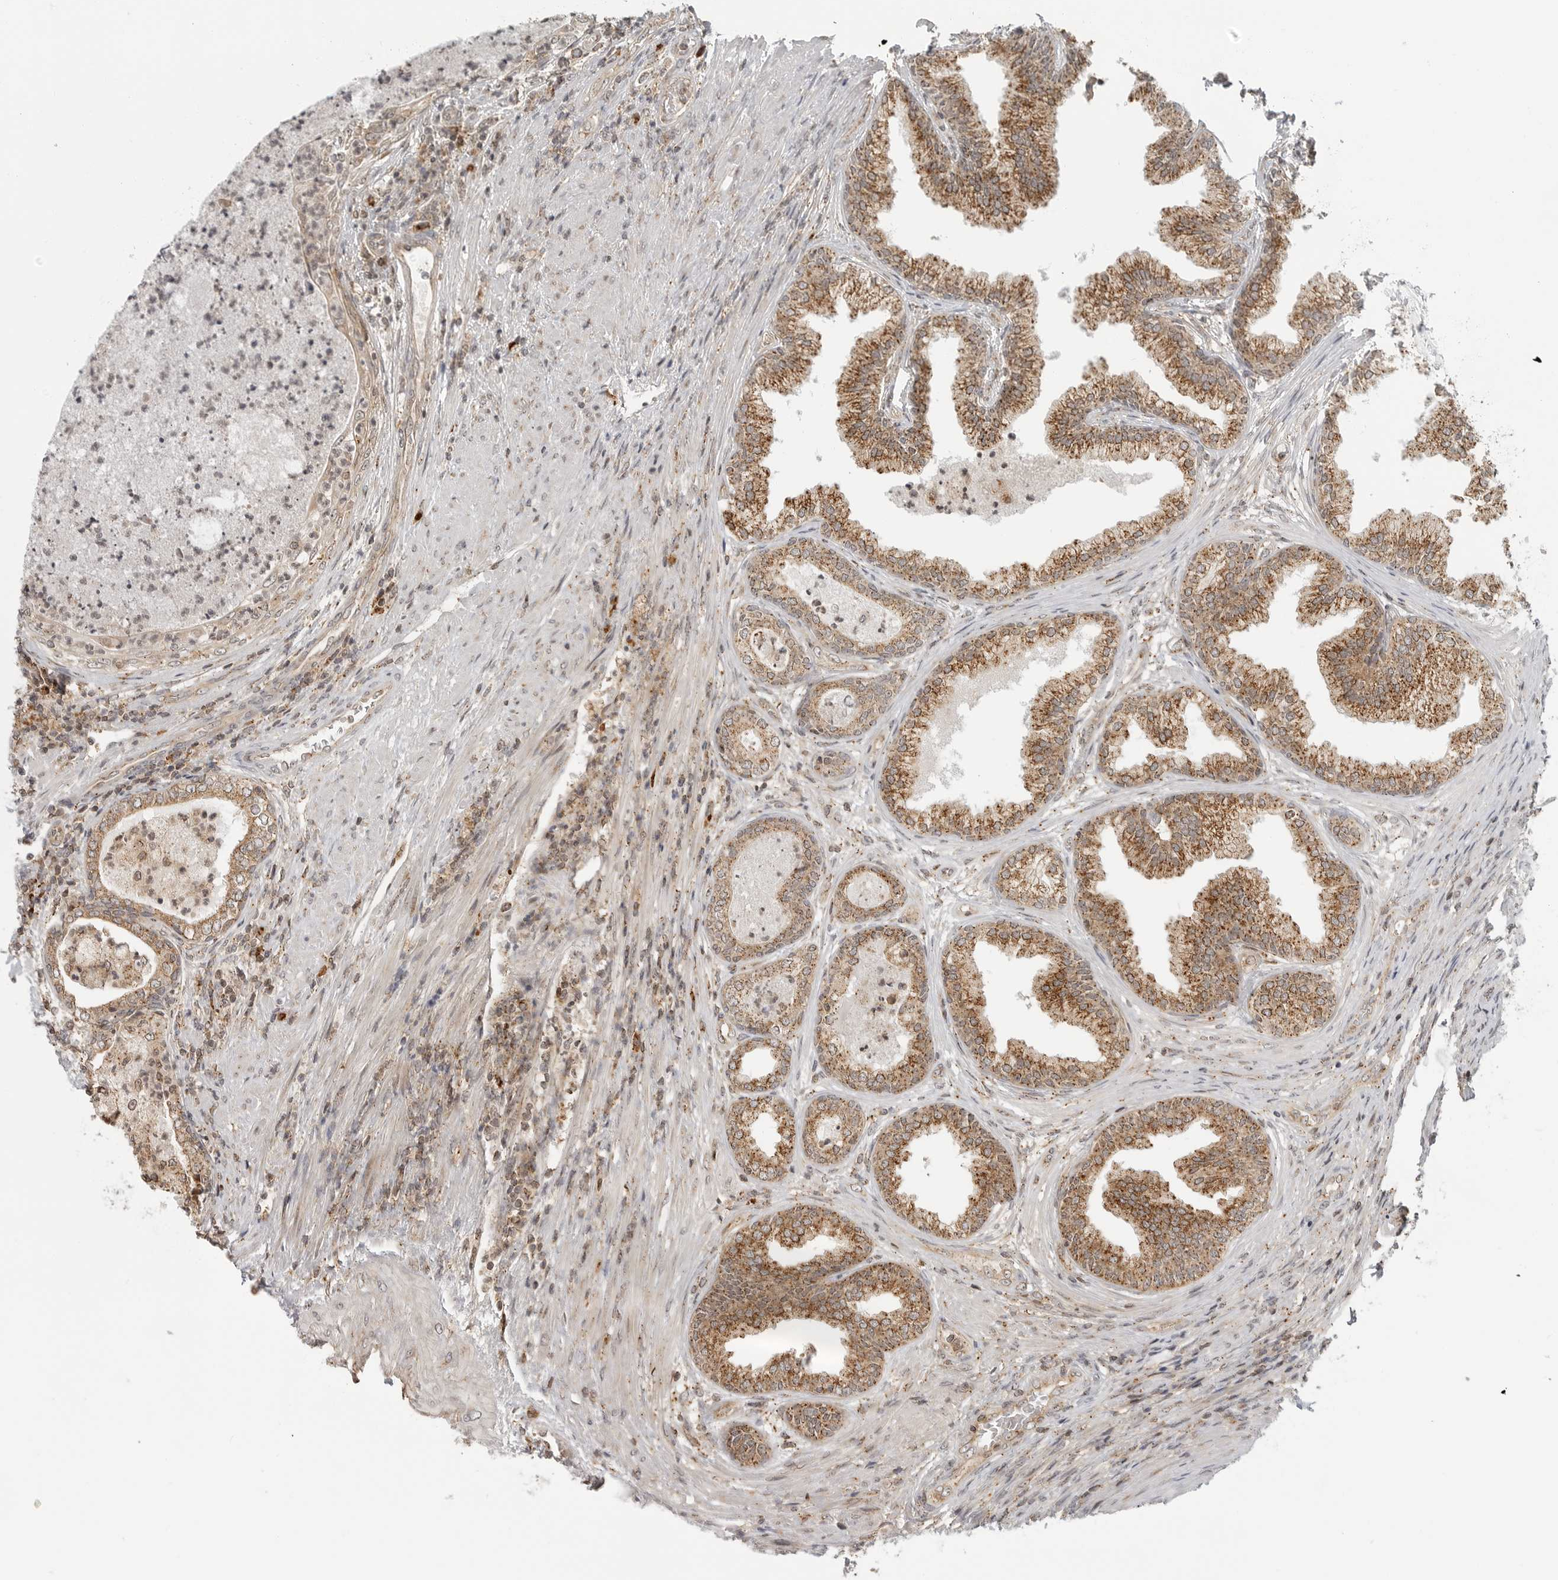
{"staining": {"intensity": "moderate", "quantity": ">75%", "location": "cytoplasmic/membranous"}, "tissue": "prostate", "cell_type": "Glandular cells", "image_type": "normal", "snomed": [{"axis": "morphology", "description": "Normal tissue, NOS"}, {"axis": "topography", "description": "Prostate"}], "caption": "A medium amount of moderate cytoplasmic/membranous positivity is present in about >75% of glandular cells in benign prostate. (DAB = brown stain, brightfield microscopy at high magnification).", "gene": "COPA", "patient": {"sex": "male", "age": 76}}